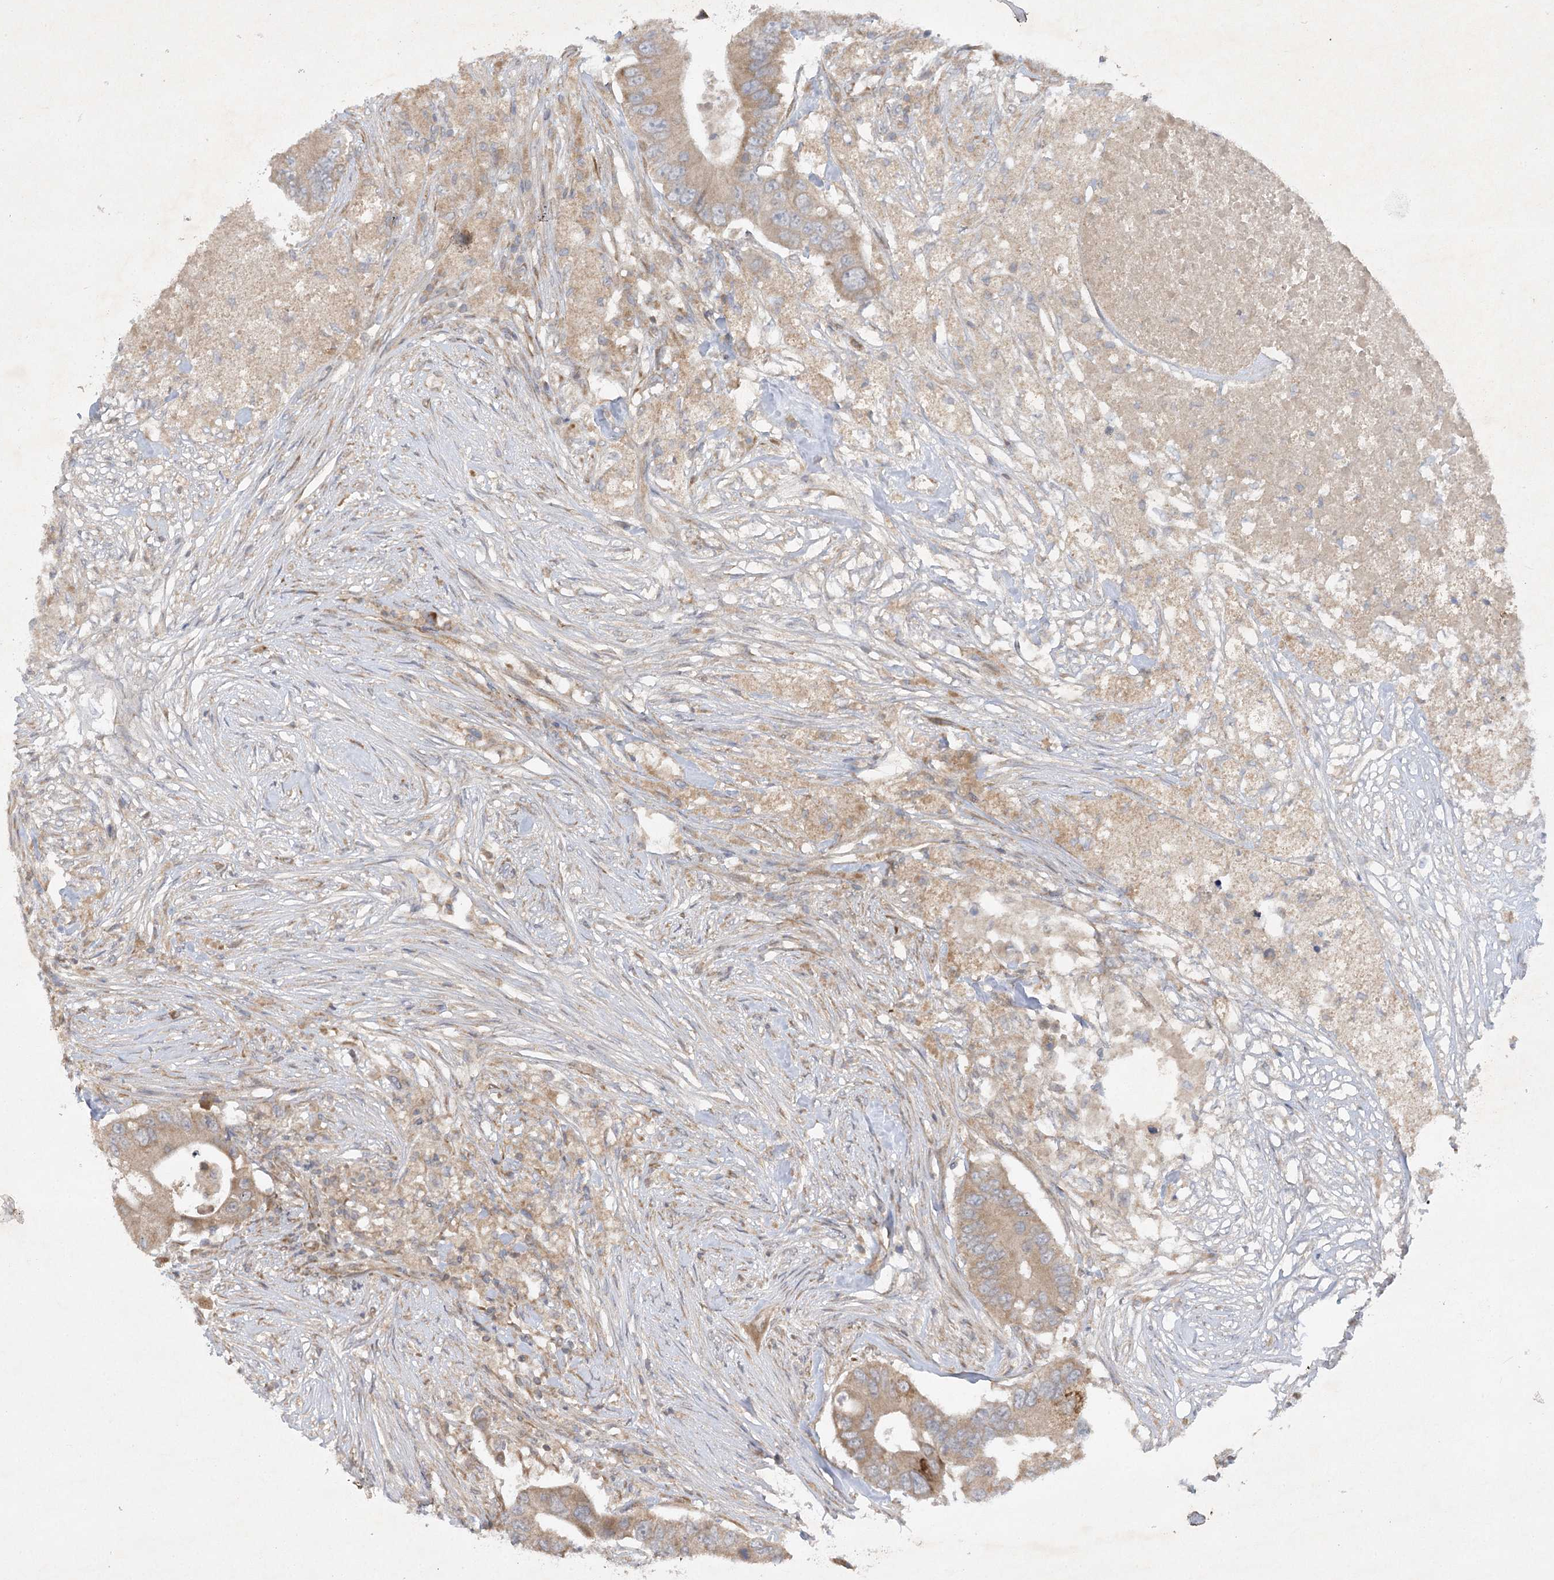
{"staining": {"intensity": "weak", "quantity": ">75%", "location": "cytoplasmic/membranous"}, "tissue": "colorectal cancer", "cell_type": "Tumor cells", "image_type": "cancer", "snomed": [{"axis": "morphology", "description": "Adenocarcinoma, NOS"}, {"axis": "topography", "description": "Colon"}], "caption": "Brown immunohistochemical staining in colorectal cancer displays weak cytoplasmic/membranous staining in approximately >75% of tumor cells.", "gene": "TRAF3IP1", "patient": {"sex": "male", "age": 71}}